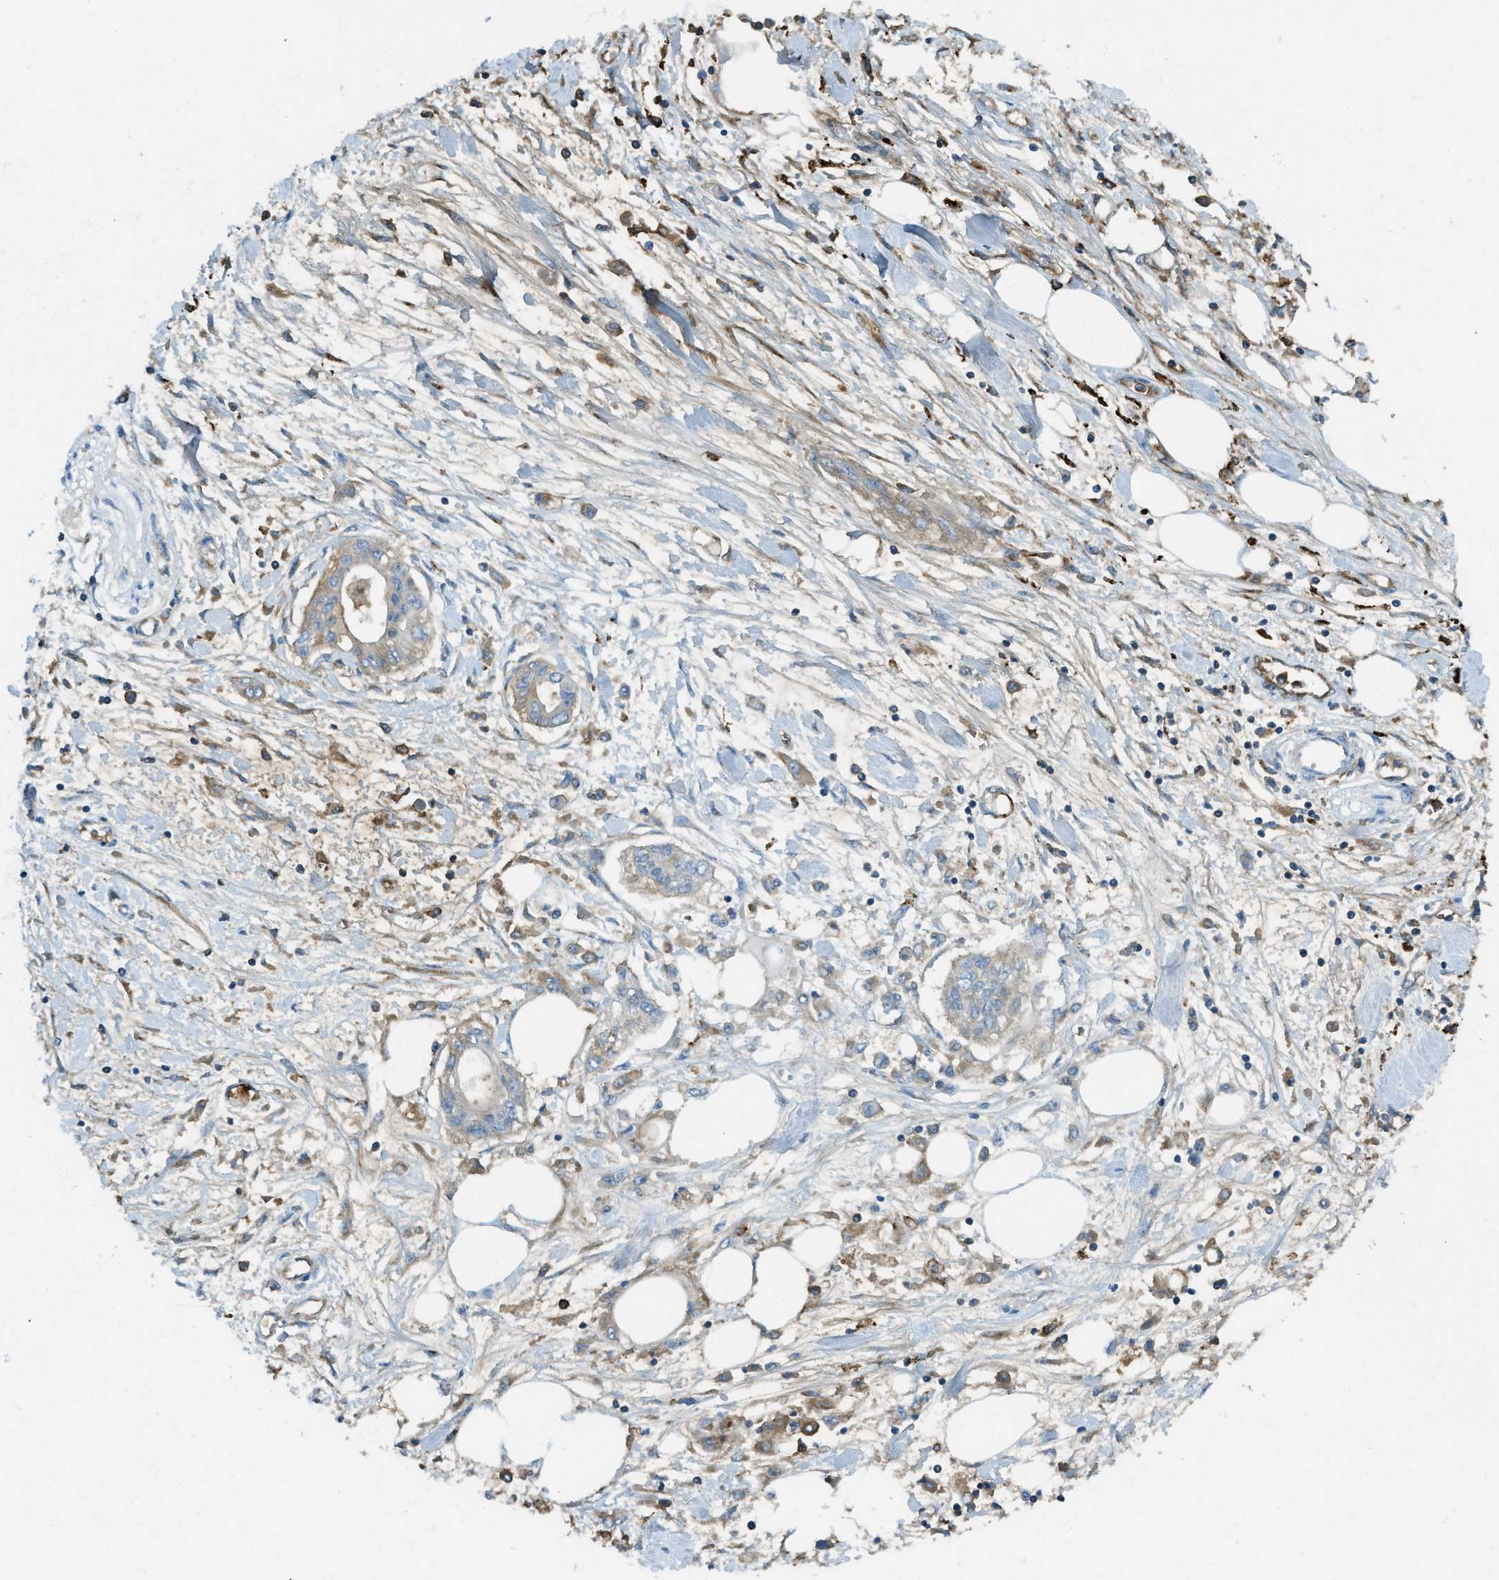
{"staining": {"intensity": "weak", "quantity": "<25%", "location": "cytoplasmic/membranous"}, "tissue": "pancreatic cancer", "cell_type": "Tumor cells", "image_type": "cancer", "snomed": [{"axis": "morphology", "description": "Adenocarcinoma, NOS"}, {"axis": "topography", "description": "Pancreas"}], "caption": "High magnification brightfield microscopy of pancreatic cancer (adenocarcinoma) stained with DAB (brown) and counterstained with hematoxylin (blue): tumor cells show no significant staining.", "gene": "TRIM59", "patient": {"sex": "female", "age": 77}}